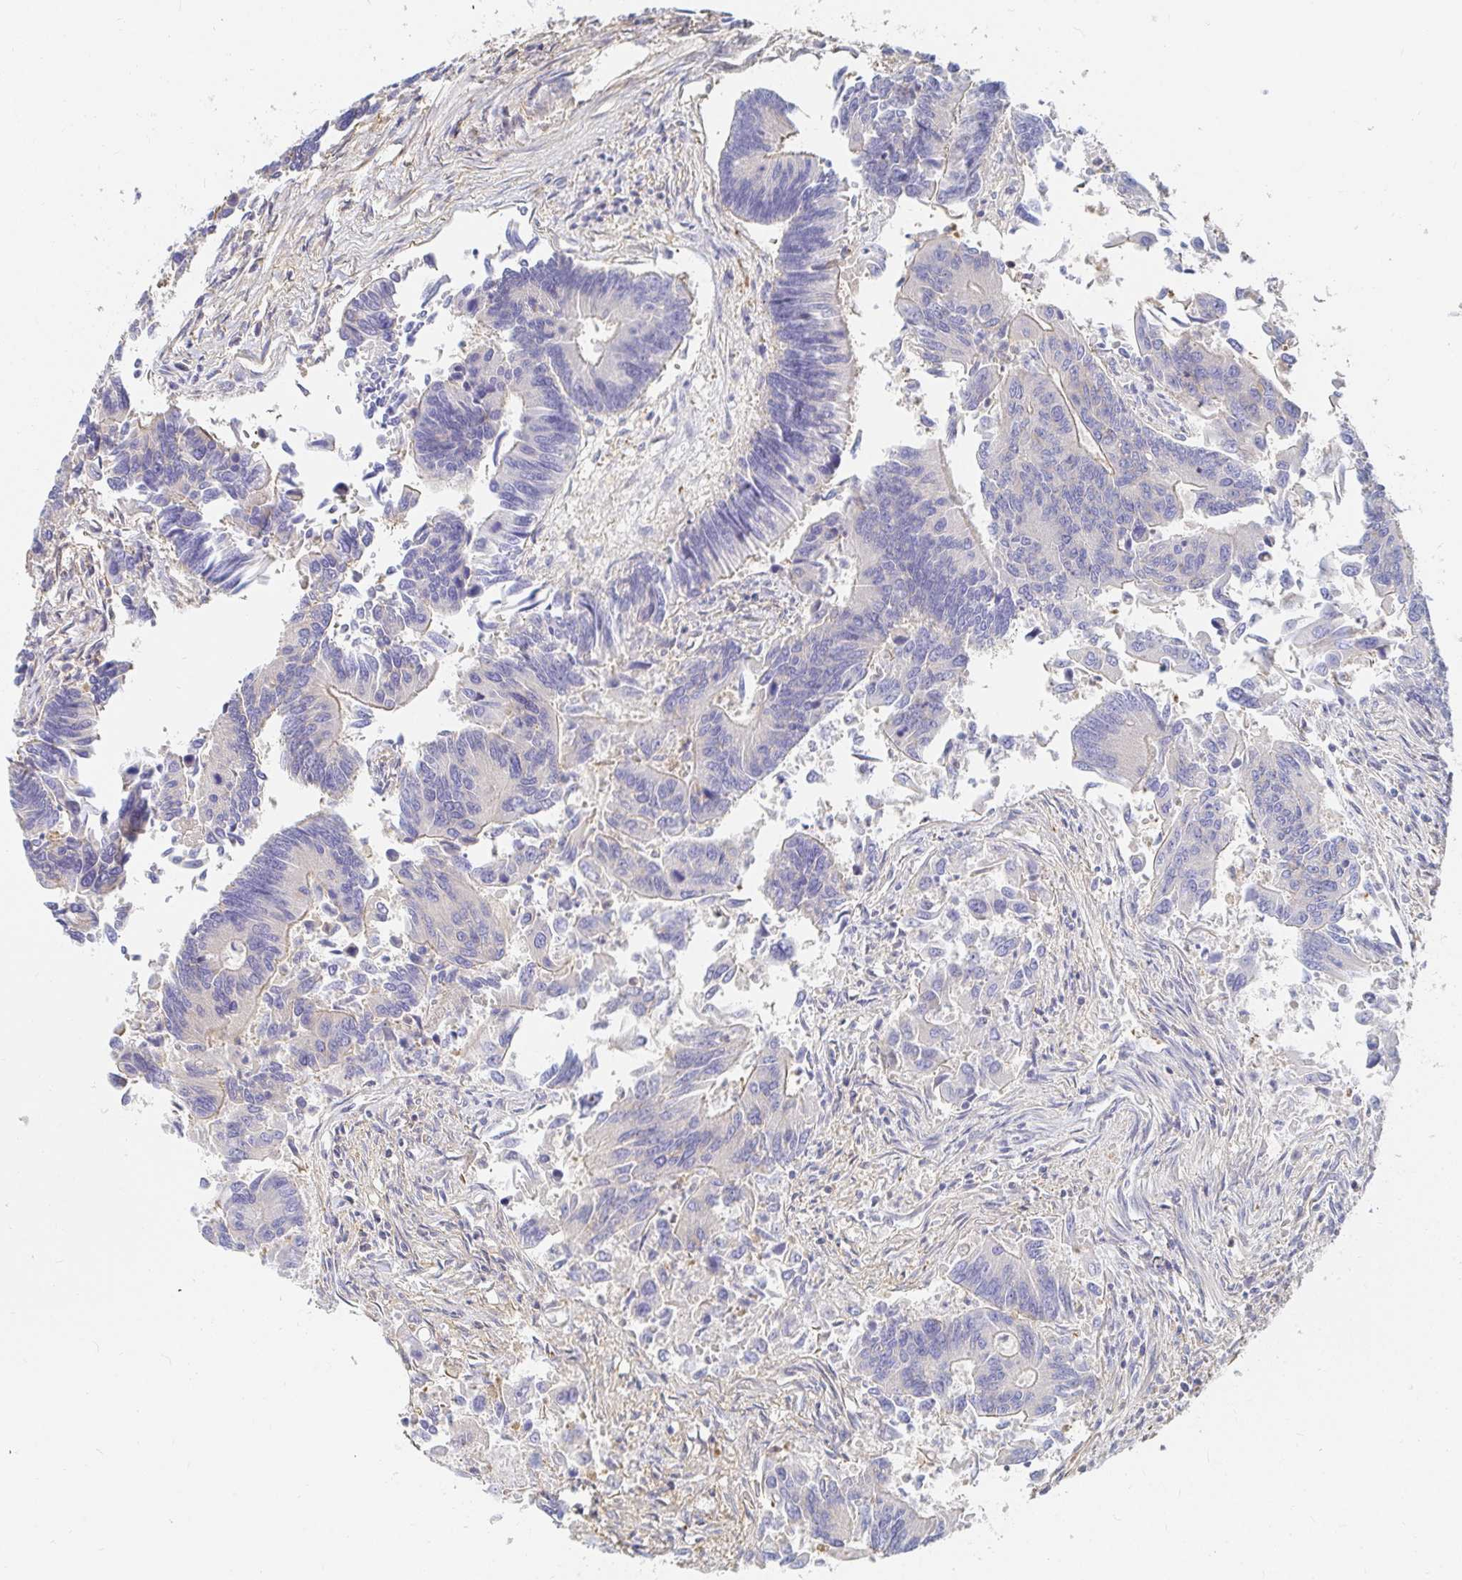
{"staining": {"intensity": "negative", "quantity": "none", "location": "none"}, "tissue": "colorectal cancer", "cell_type": "Tumor cells", "image_type": "cancer", "snomed": [{"axis": "morphology", "description": "Adenocarcinoma, NOS"}, {"axis": "topography", "description": "Colon"}], "caption": "IHC micrograph of neoplastic tissue: colorectal cancer (adenocarcinoma) stained with DAB (3,3'-diaminobenzidine) demonstrates no significant protein staining in tumor cells. (DAB (3,3'-diaminobenzidine) immunohistochemistry visualized using brightfield microscopy, high magnification).", "gene": "TSPAN19", "patient": {"sex": "female", "age": 67}}